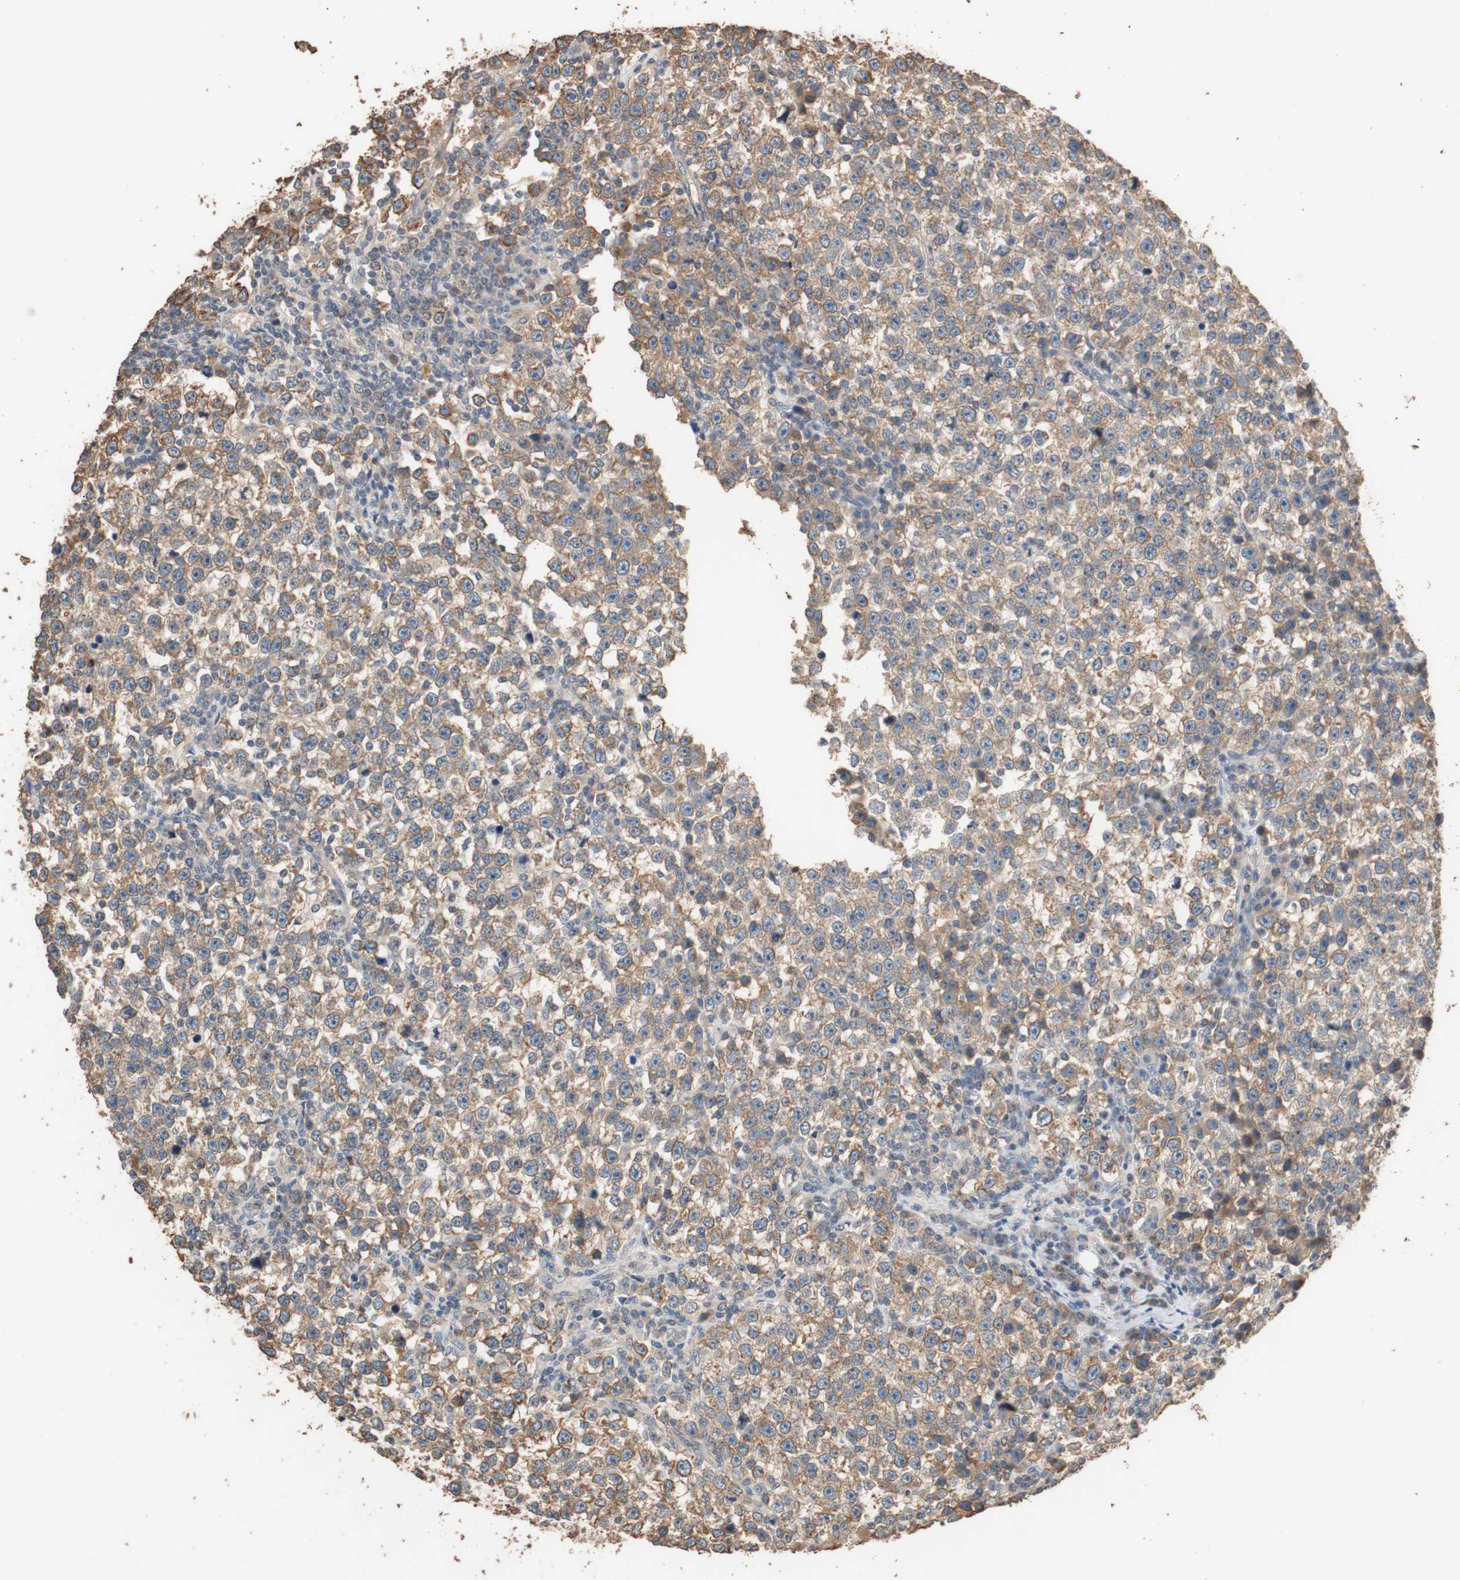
{"staining": {"intensity": "moderate", "quantity": ">75%", "location": "cytoplasmic/membranous"}, "tissue": "testis cancer", "cell_type": "Tumor cells", "image_type": "cancer", "snomed": [{"axis": "morphology", "description": "Seminoma, NOS"}, {"axis": "topography", "description": "Testis"}], "caption": "IHC image of neoplastic tissue: human seminoma (testis) stained using immunohistochemistry (IHC) reveals medium levels of moderate protein expression localized specifically in the cytoplasmic/membranous of tumor cells, appearing as a cytoplasmic/membranous brown color.", "gene": "TUBB", "patient": {"sex": "male", "age": 43}}